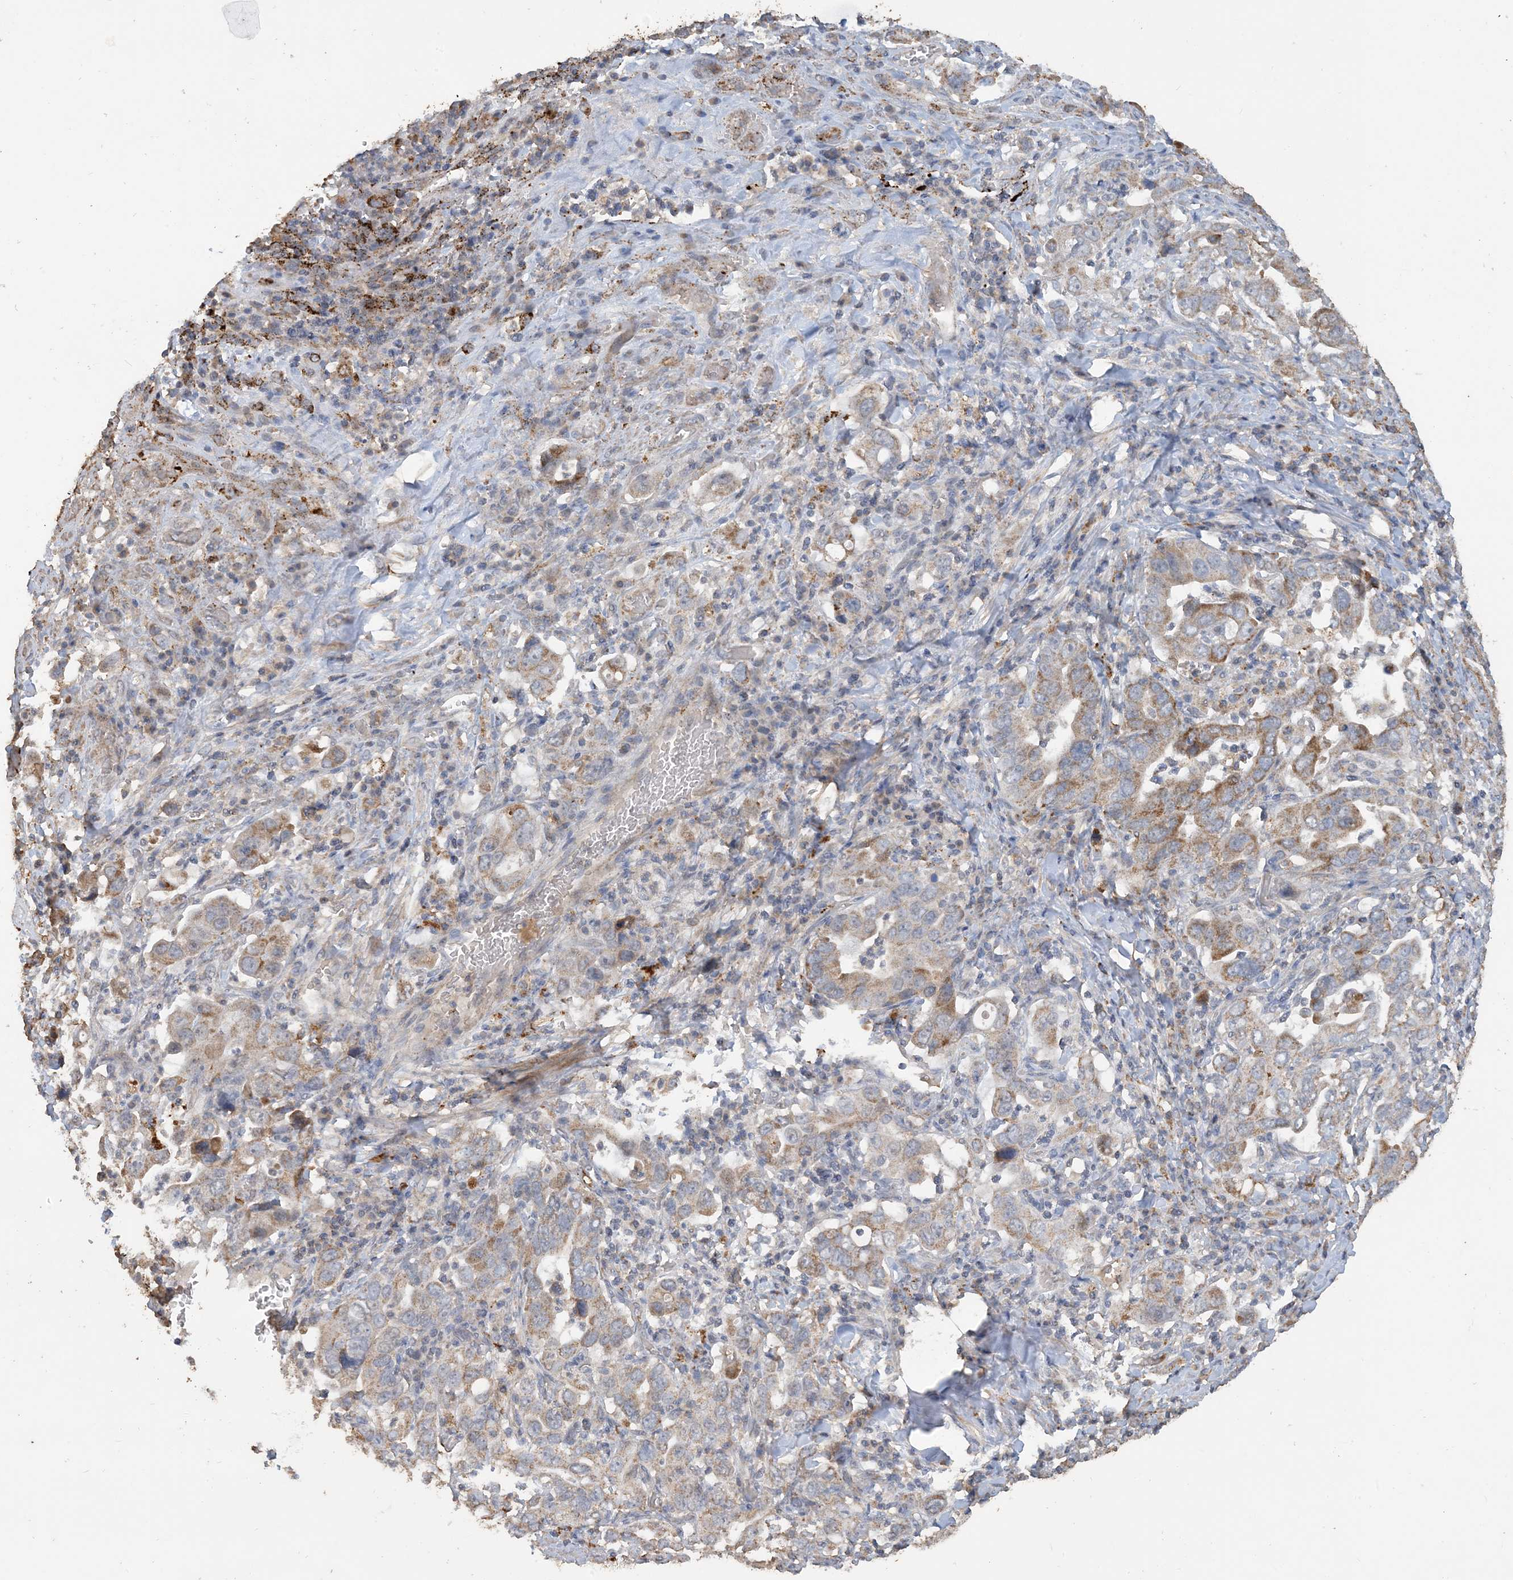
{"staining": {"intensity": "moderate", "quantity": "25%-75%", "location": "cytoplasmic/membranous"}, "tissue": "stomach cancer", "cell_type": "Tumor cells", "image_type": "cancer", "snomed": [{"axis": "morphology", "description": "Adenocarcinoma, NOS"}, {"axis": "topography", "description": "Stomach, upper"}], "caption": "About 25%-75% of tumor cells in stomach cancer (adenocarcinoma) display moderate cytoplasmic/membranous protein expression as visualized by brown immunohistochemical staining.", "gene": "SFMBT2", "patient": {"sex": "male", "age": 62}}